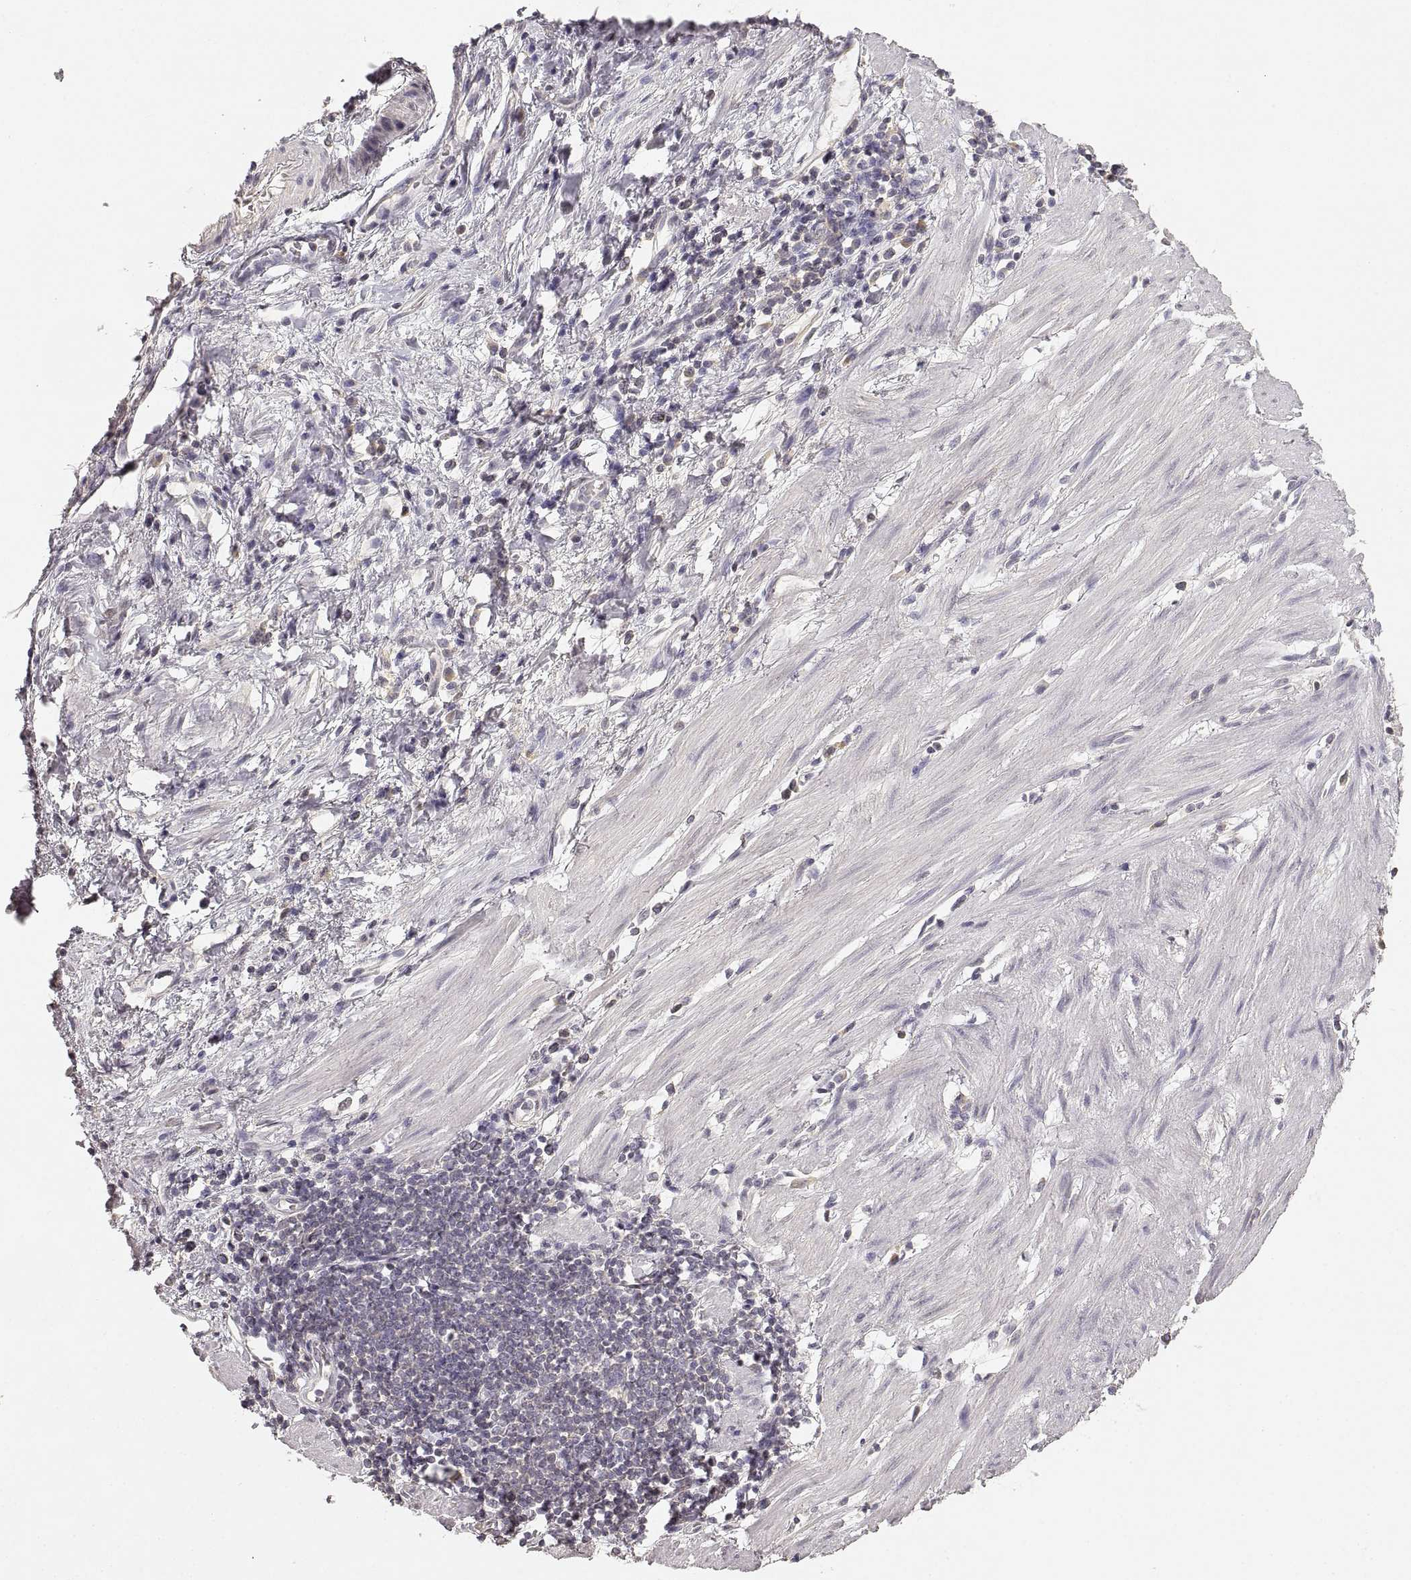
{"staining": {"intensity": "negative", "quantity": "none", "location": "none"}, "tissue": "stomach cancer", "cell_type": "Tumor cells", "image_type": "cancer", "snomed": [{"axis": "morphology", "description": "Adenocarcinoma, NOS"}, {"axis": "topography", "description": "Stomach"}], "caption": "Stomach cancer (adenocarcinoma) was stained to show a protein in brown. There is no significant staining in tumor cells.", "gene": "RUNDC3A", "patient": {"sex": "male", "age": 58}}